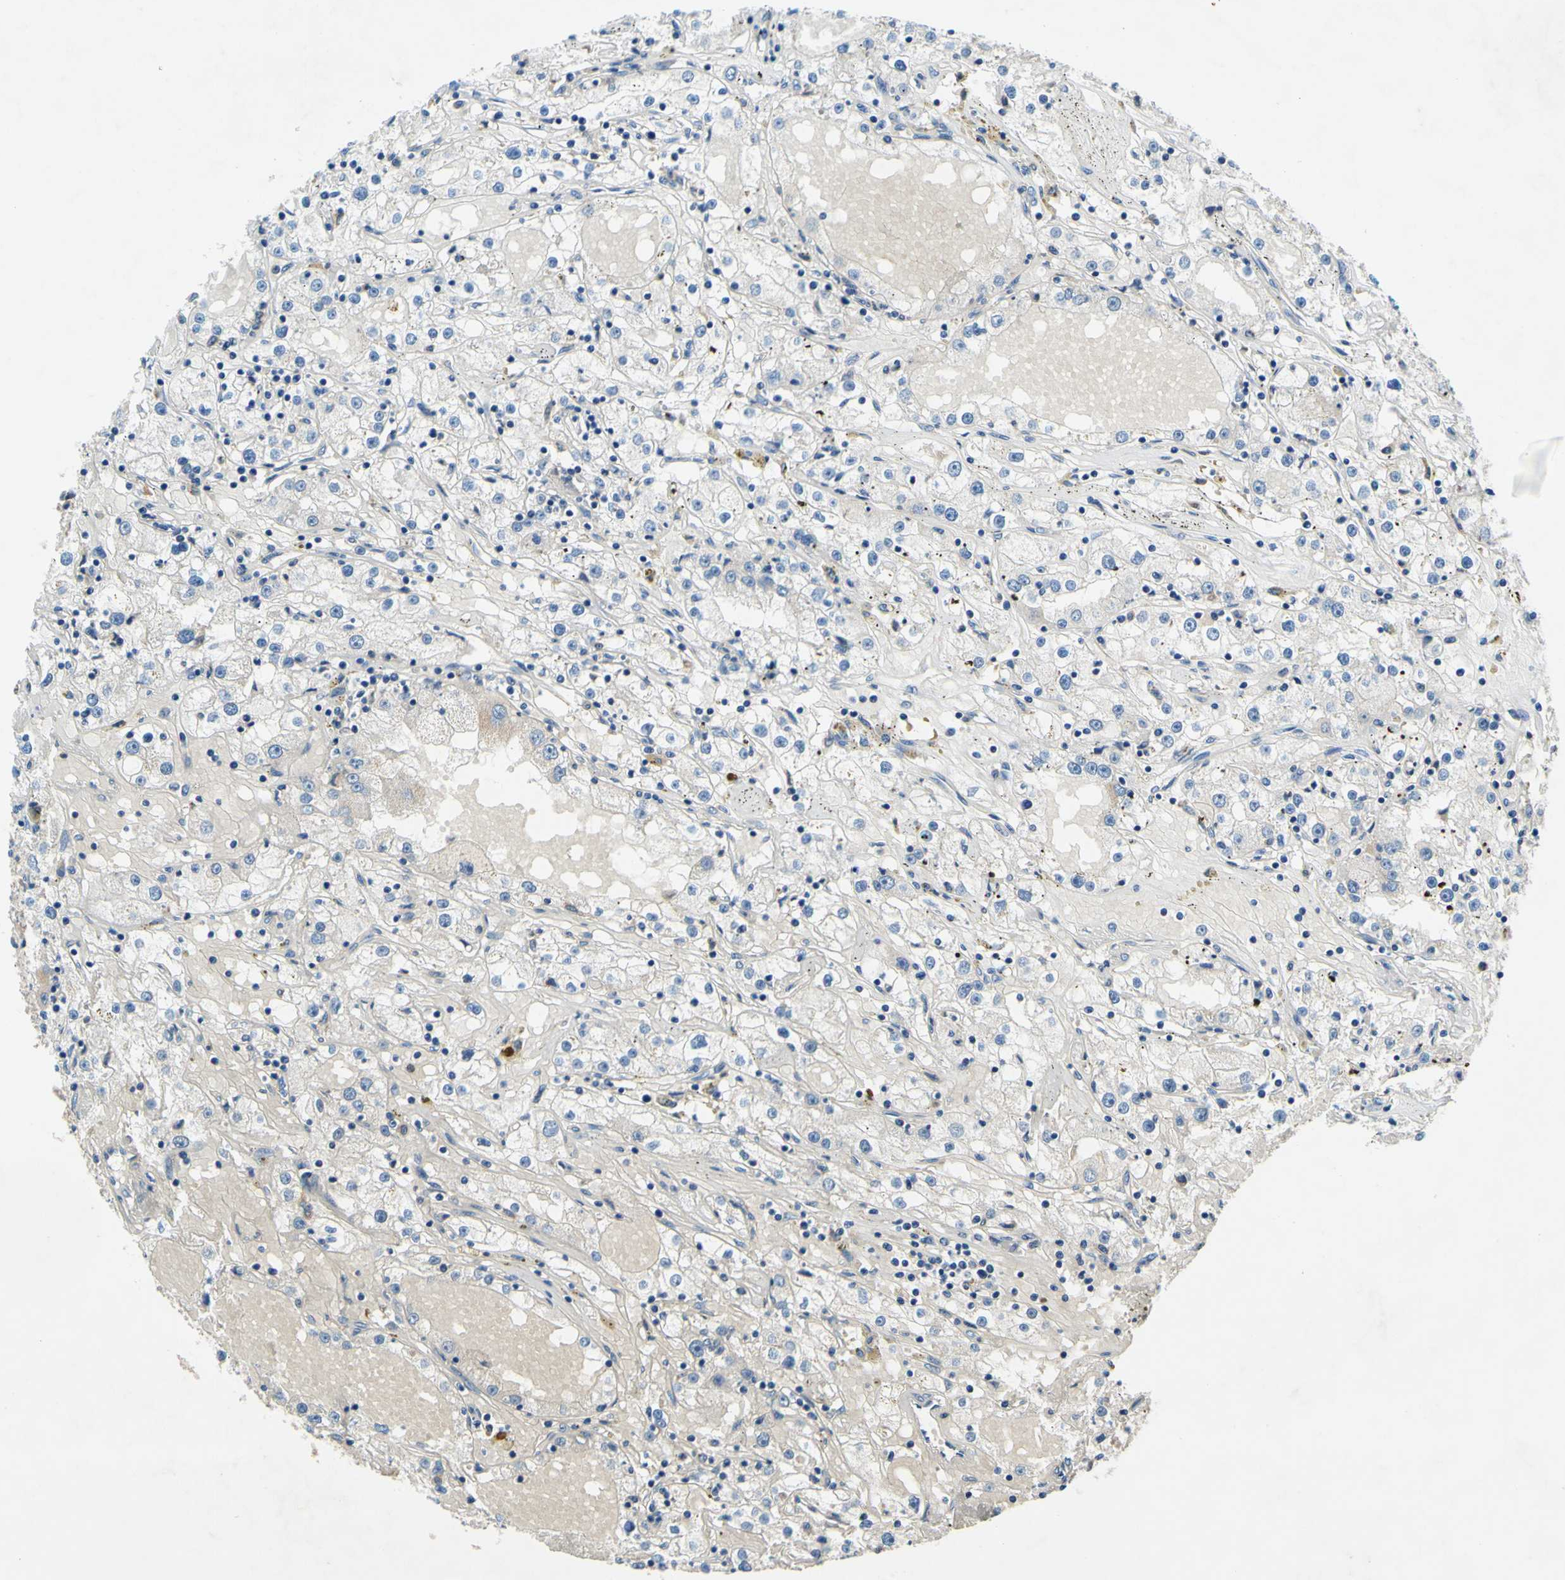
{"staining": {"intensity": "negative", "quantity": "none", "location": "none"}, "tissue": "renal cancer", "cell_type": "Tumor cells", "image_type": "cancer", "snomed": [{"axis": "morphology", "description": "Adenocarcinoma, NOS"}, {"axis": "topography", "description": "Kidney"}], "caption": "IHC of human adenocarcinoma (renal) exhibits no staining in tumor cells.", "gene": "PLA2G4A", "patient": {"sex": "male", "age": 56}}